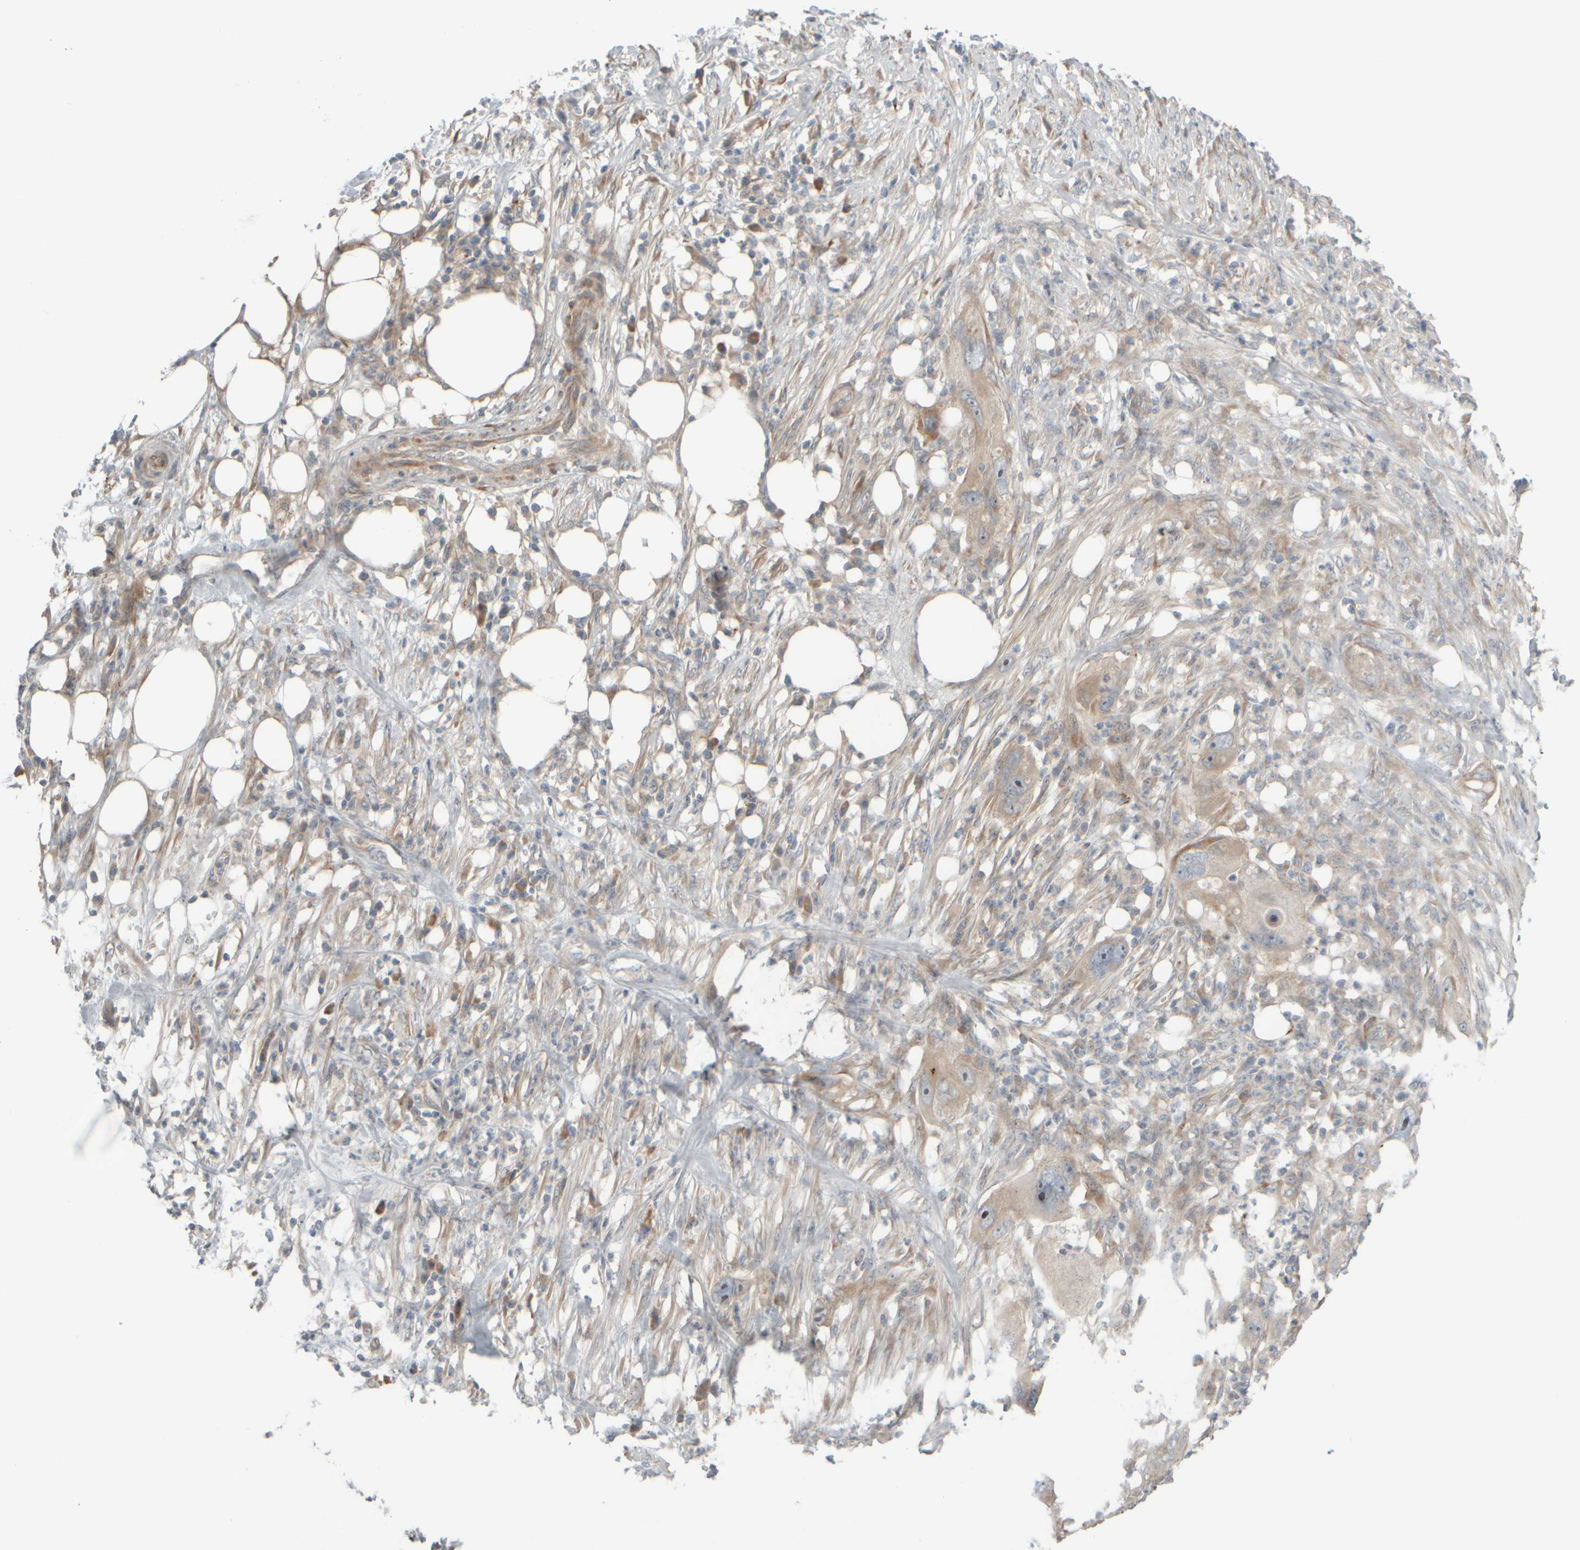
{"staining": {"intensity": "weak", "quantity": ">75%", "location": "cytoplasmic/membranous"}, "tissue": "pancreatic cancer", "cell_type": "Tumor cells", "image_type": "cancer", "snomed": [{"axis": "morphology", "description": "Adenocarcinoma, NOS"}, {"axis": "topography", "description": "Pancreas"}], "caption": "DAB immunohistochemical staining of pancreatic cancer (adenocarcinoma) exhibits weak cytoplasmic/membranous protein staining in approximately >75% of tumor cells. The protein of interest is stained brown, and the nuclei are stained in blue (DAB IHC with brightfield microscopy, high magnification).", "gene": "HGS", "patient": {"sex": "female", "age": 78}}